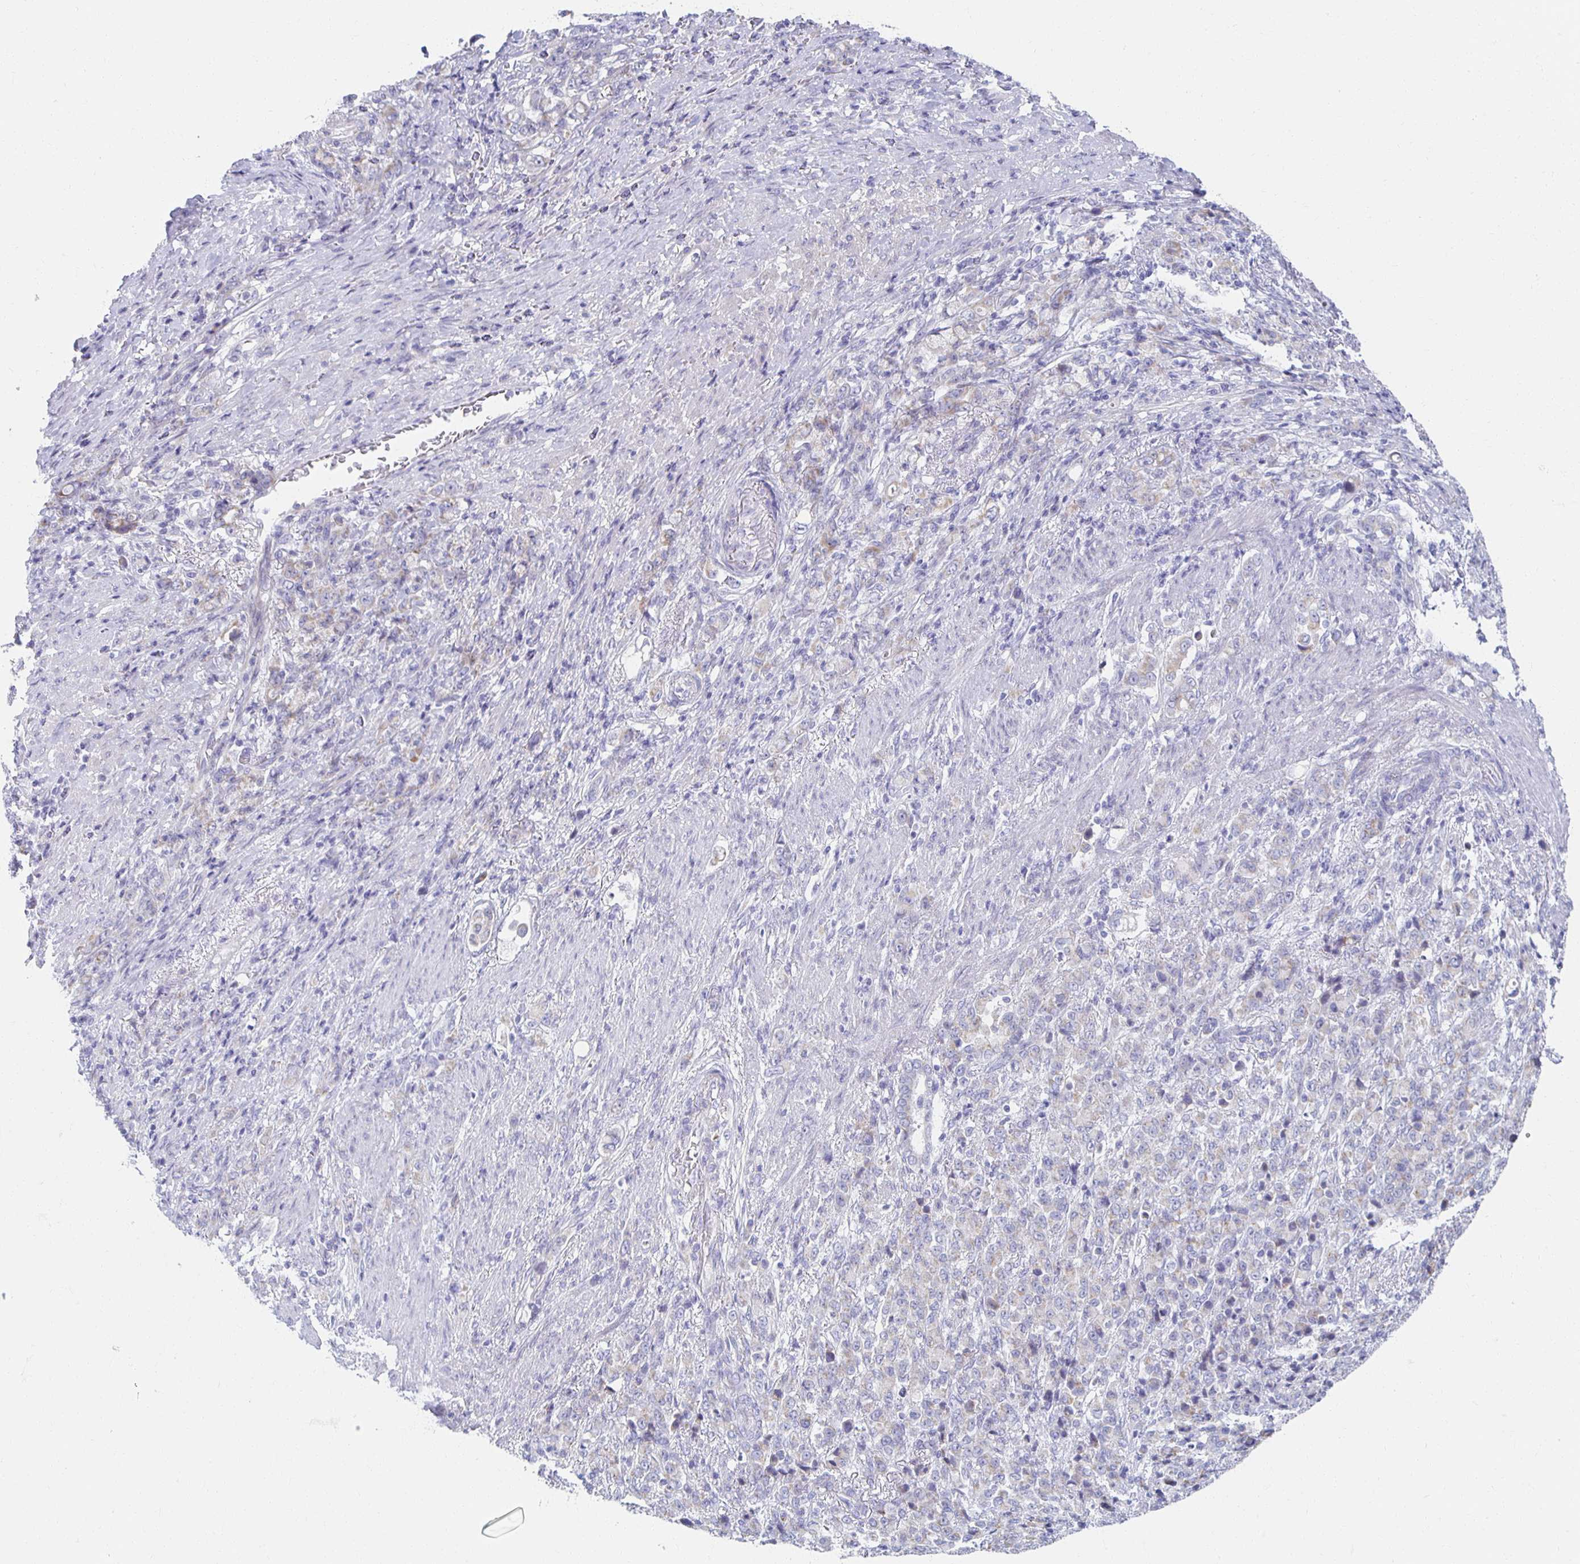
{"staining": {"intensity": "weak", "quantity": "25%-75%", "location": "cytoplasmic/membranous"}, "tissue": "stomach cancer", "cell_type": "Tumor cells", "image_type": "cancer", "snomed": [{"axis": "morphology", "description": "Adenocarcinoma, NOS"}, {"axis": "topography", "description": "Stomach"}], "caption": "Immunohistochemical staining of stomach cancer (adenocarcinoma) exhibits low levels of weak cytoplasmic/membranous positivity in approximately 25%-75% of tumor cells.", "gene": "TEX44", "patient": {"sex": "female", "age": 79}}